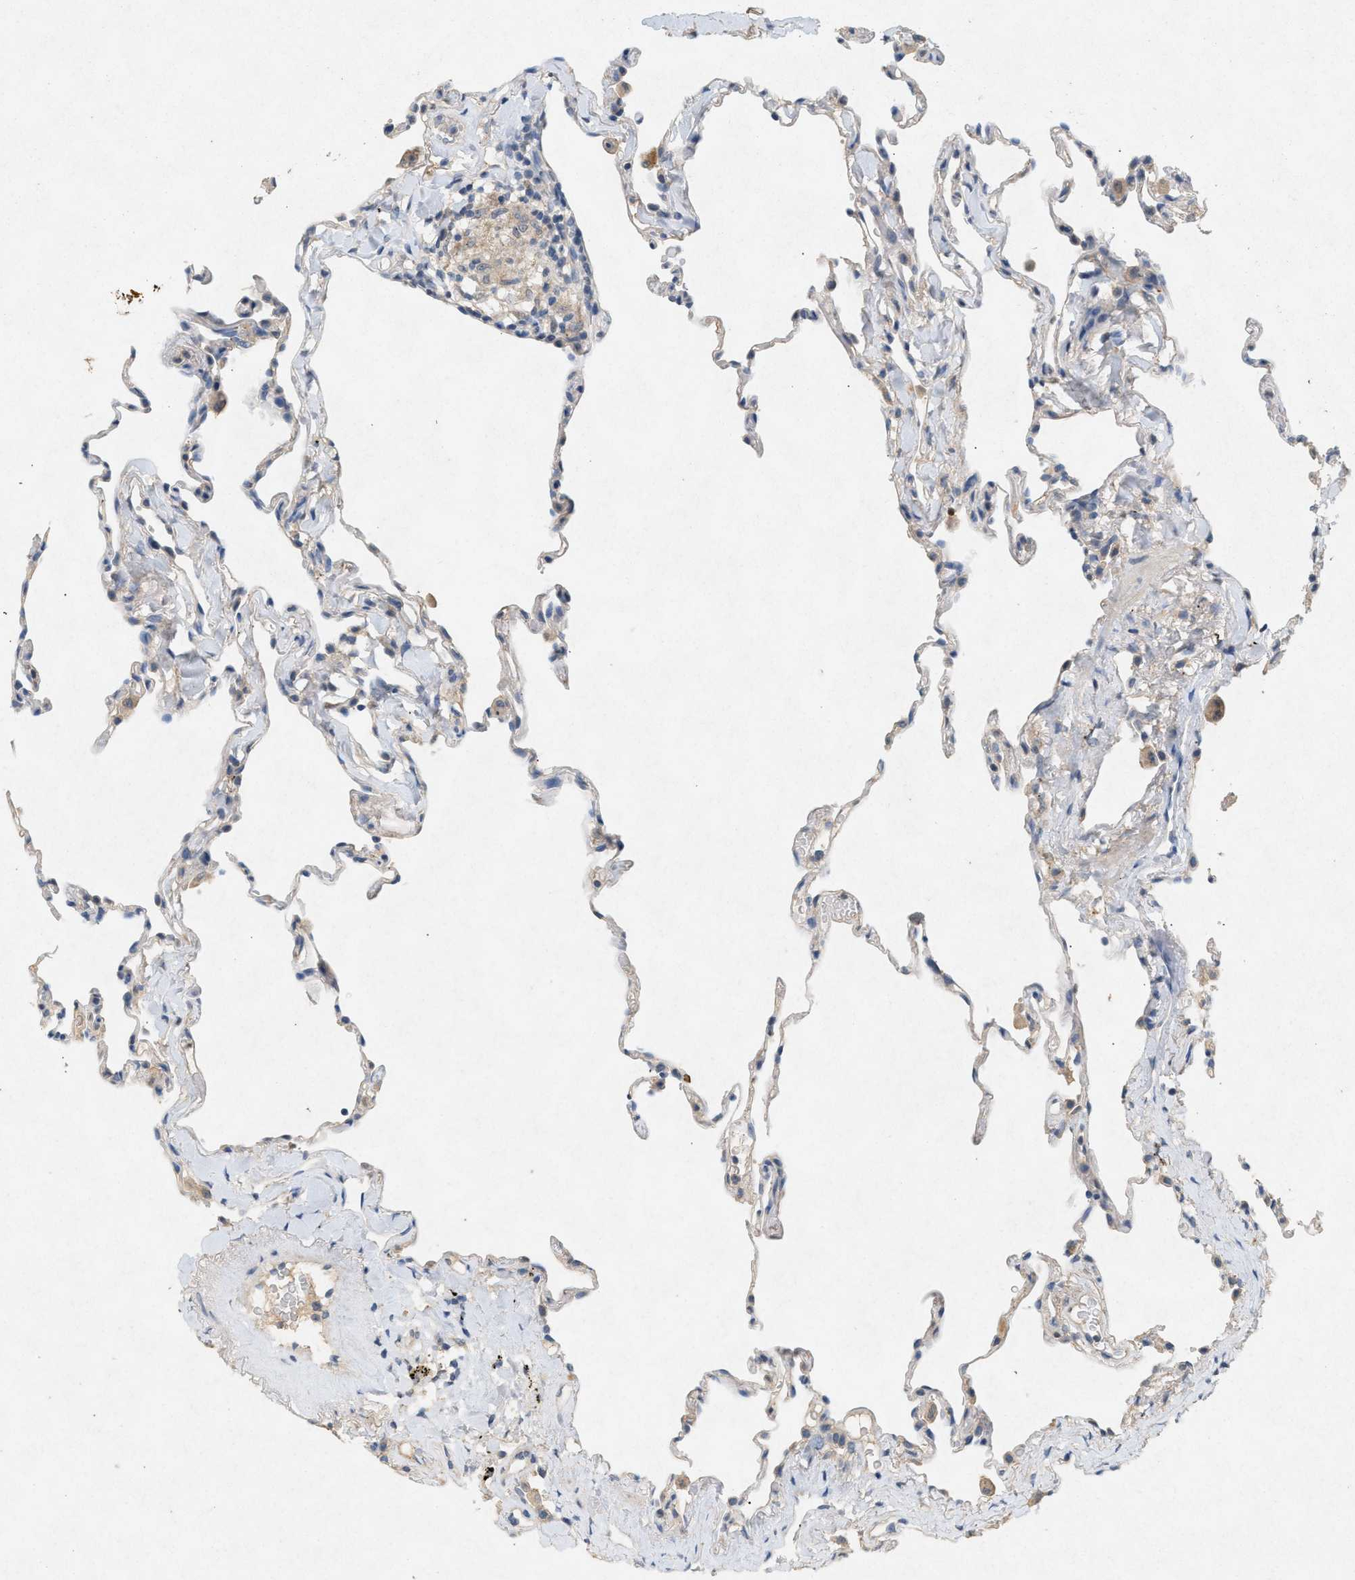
{"staining": {"intensity": "weak", "quantity": "<25%", "location": "cytoplasmic/membranous"}, "tissue": "lung", "cell_type": "Alveolar cells", "image_type": "normal", "snomed": [{"axis": "morphology", "description": "Normal tissue, NOS"}, {"axis": "topography", "description": "Lung"}], "caption": "IHC histopathology image of normal lung: human lung stained with DAB displays no significant protein expression in alveolar cells.", "gene": "DCAF7", "patient": {"sex": "male", "age": 59}}